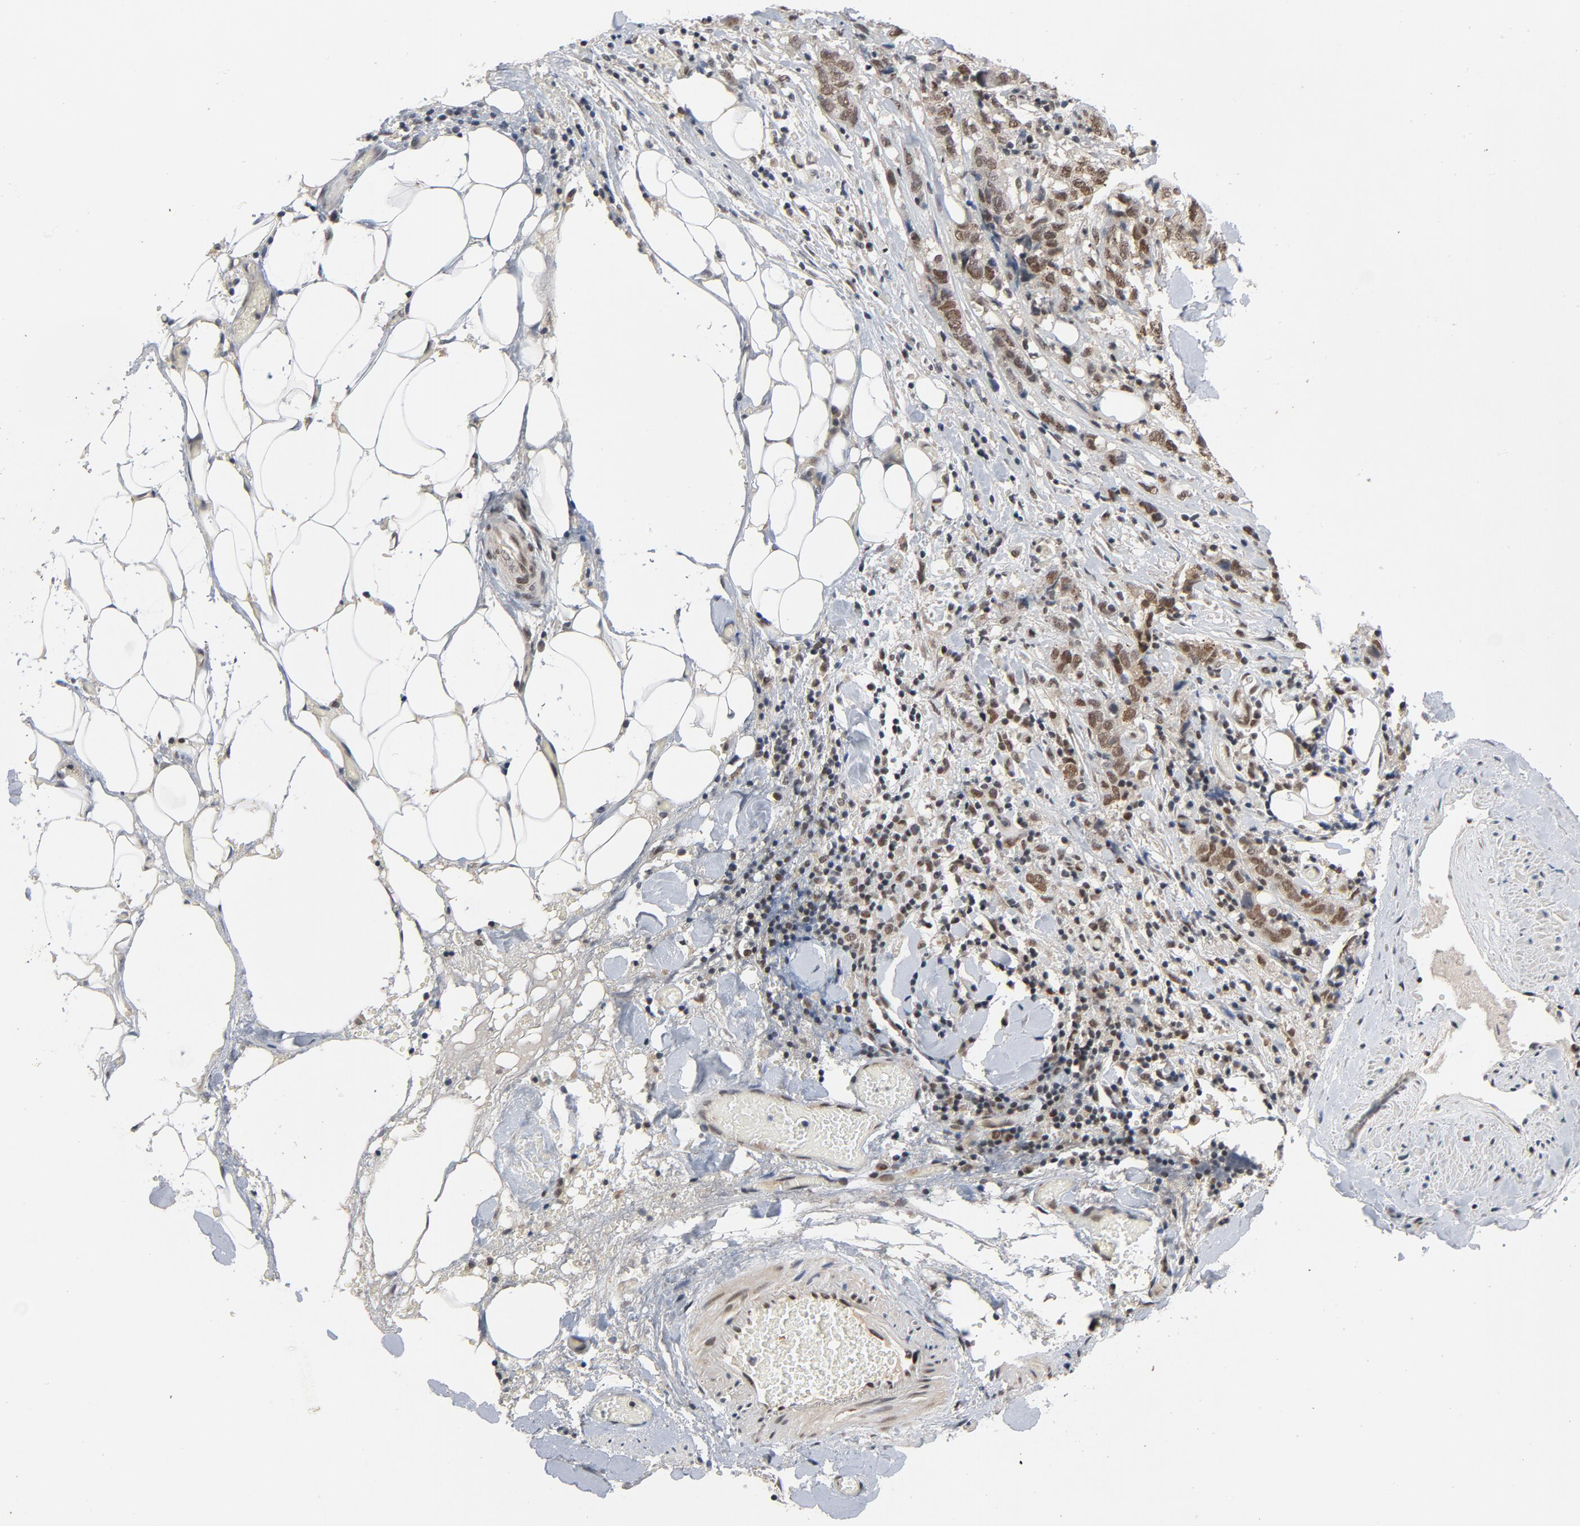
{"staining": {"intensity": "moderate", "quantity": ">75%", "location": "nuclear"}, "tissue": "stomach cancer", "cell_type": "Tumor cells", "image_type": "cancer", "snomed": [{"axis": "morphology", "description": "Adenocarcinoma, NOS"}, {"axis": "topography", "description": "Stomach"}], "caption": "This micrograph reveals IHC staining of human stomach adenocarcinoma, with medium moderate nuclear expression in approximately >75% of tumor cells.", "gene": "SMARCD1", "patient": {"sex": "male", "age": 48}}